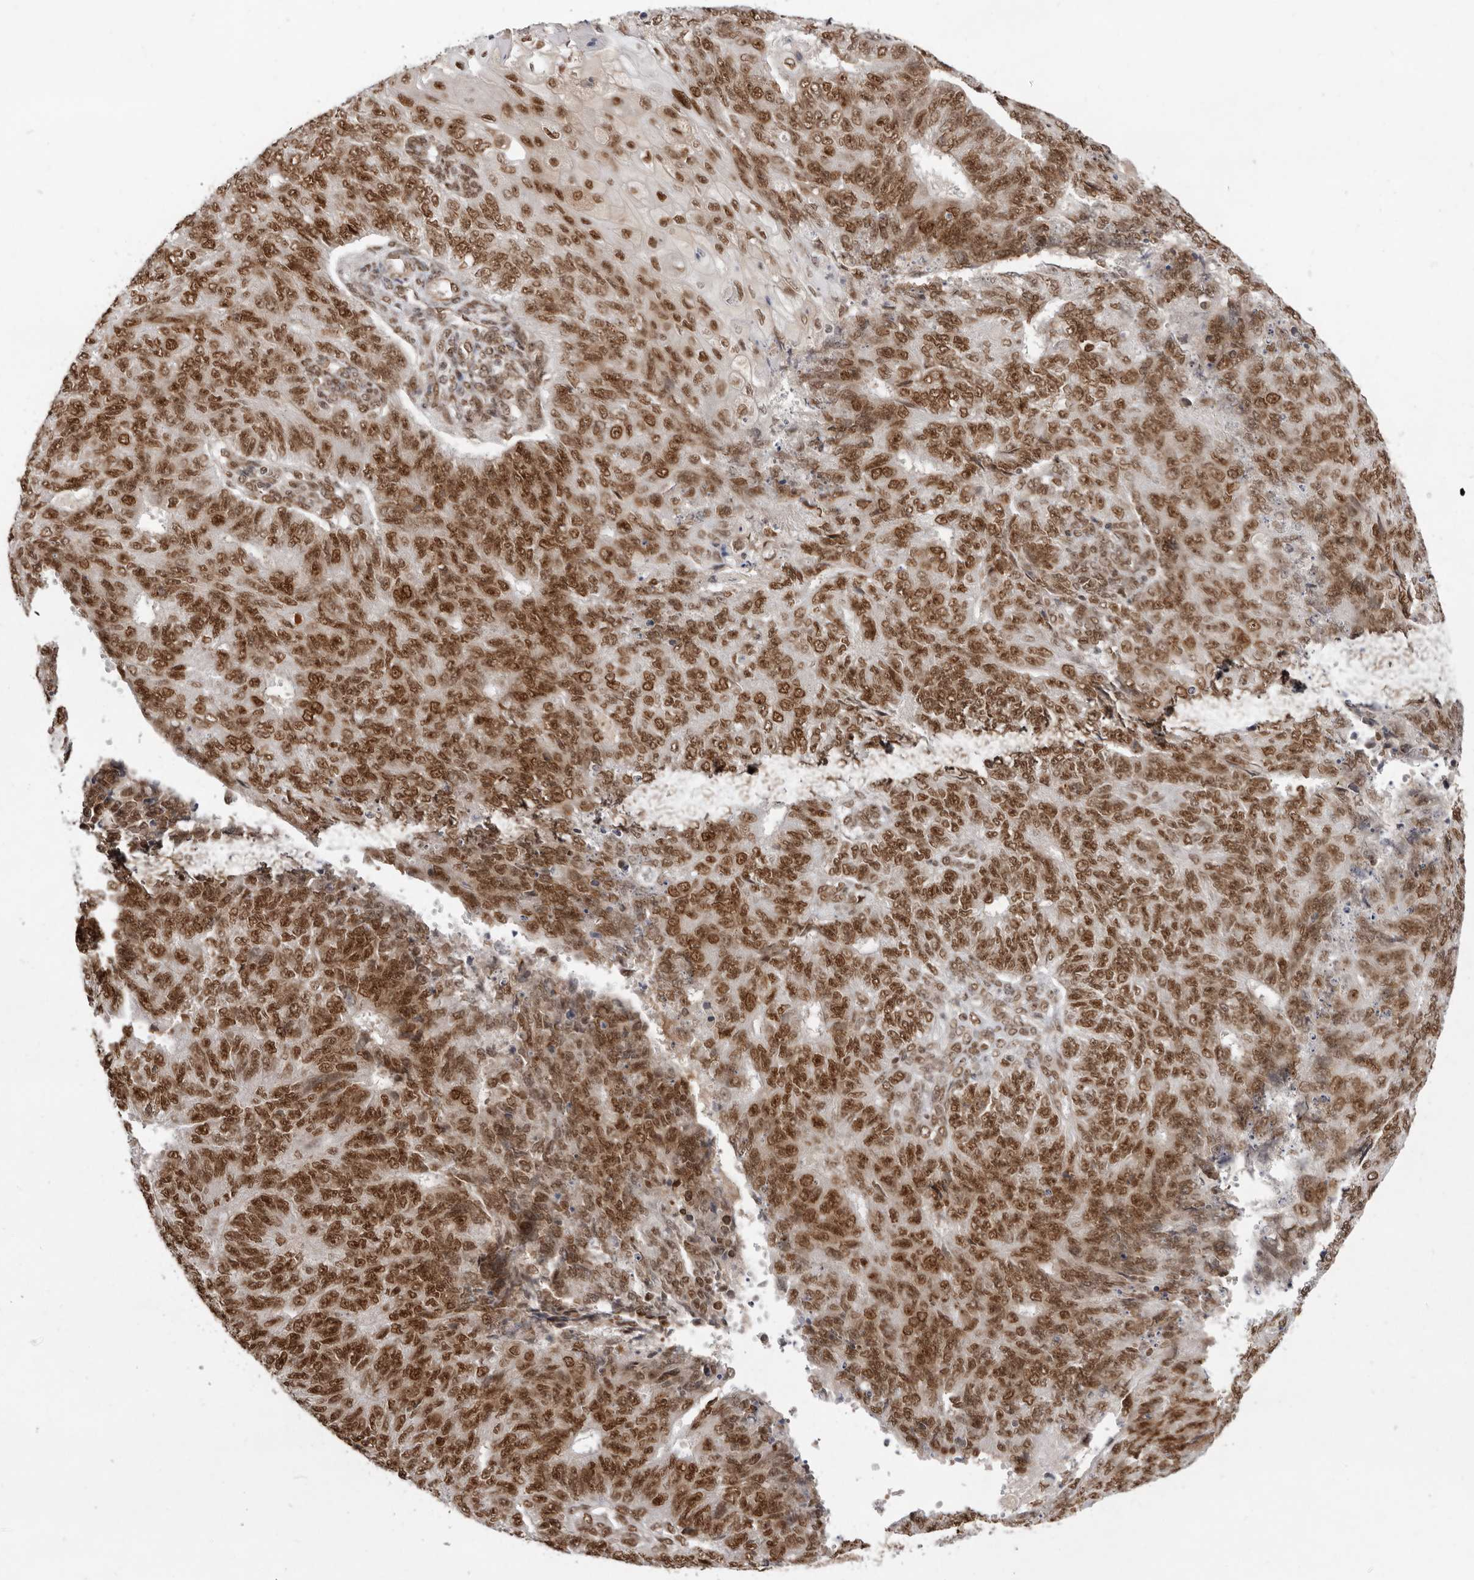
{"staining": {"intensity": "strong", "quantity": ">75%", "location": "nuclear"}, "tissue": "endometrial cancer", "cell_type": "Tumor cells", "image_type": "cancer", "snomed": [{"axis": "morphology", "description": "Adenocarcinoma, NOS"}, {"axis": "topography", "description": "Endometrium"}], "caption": "Endometrial cancer (adenocarcinoma) stained with a brown dye shows strong nuclear positive staining in about >75% of tumor cells.", "gene": "CHTOP", "patient": {"sex": "female", "age": 32}}